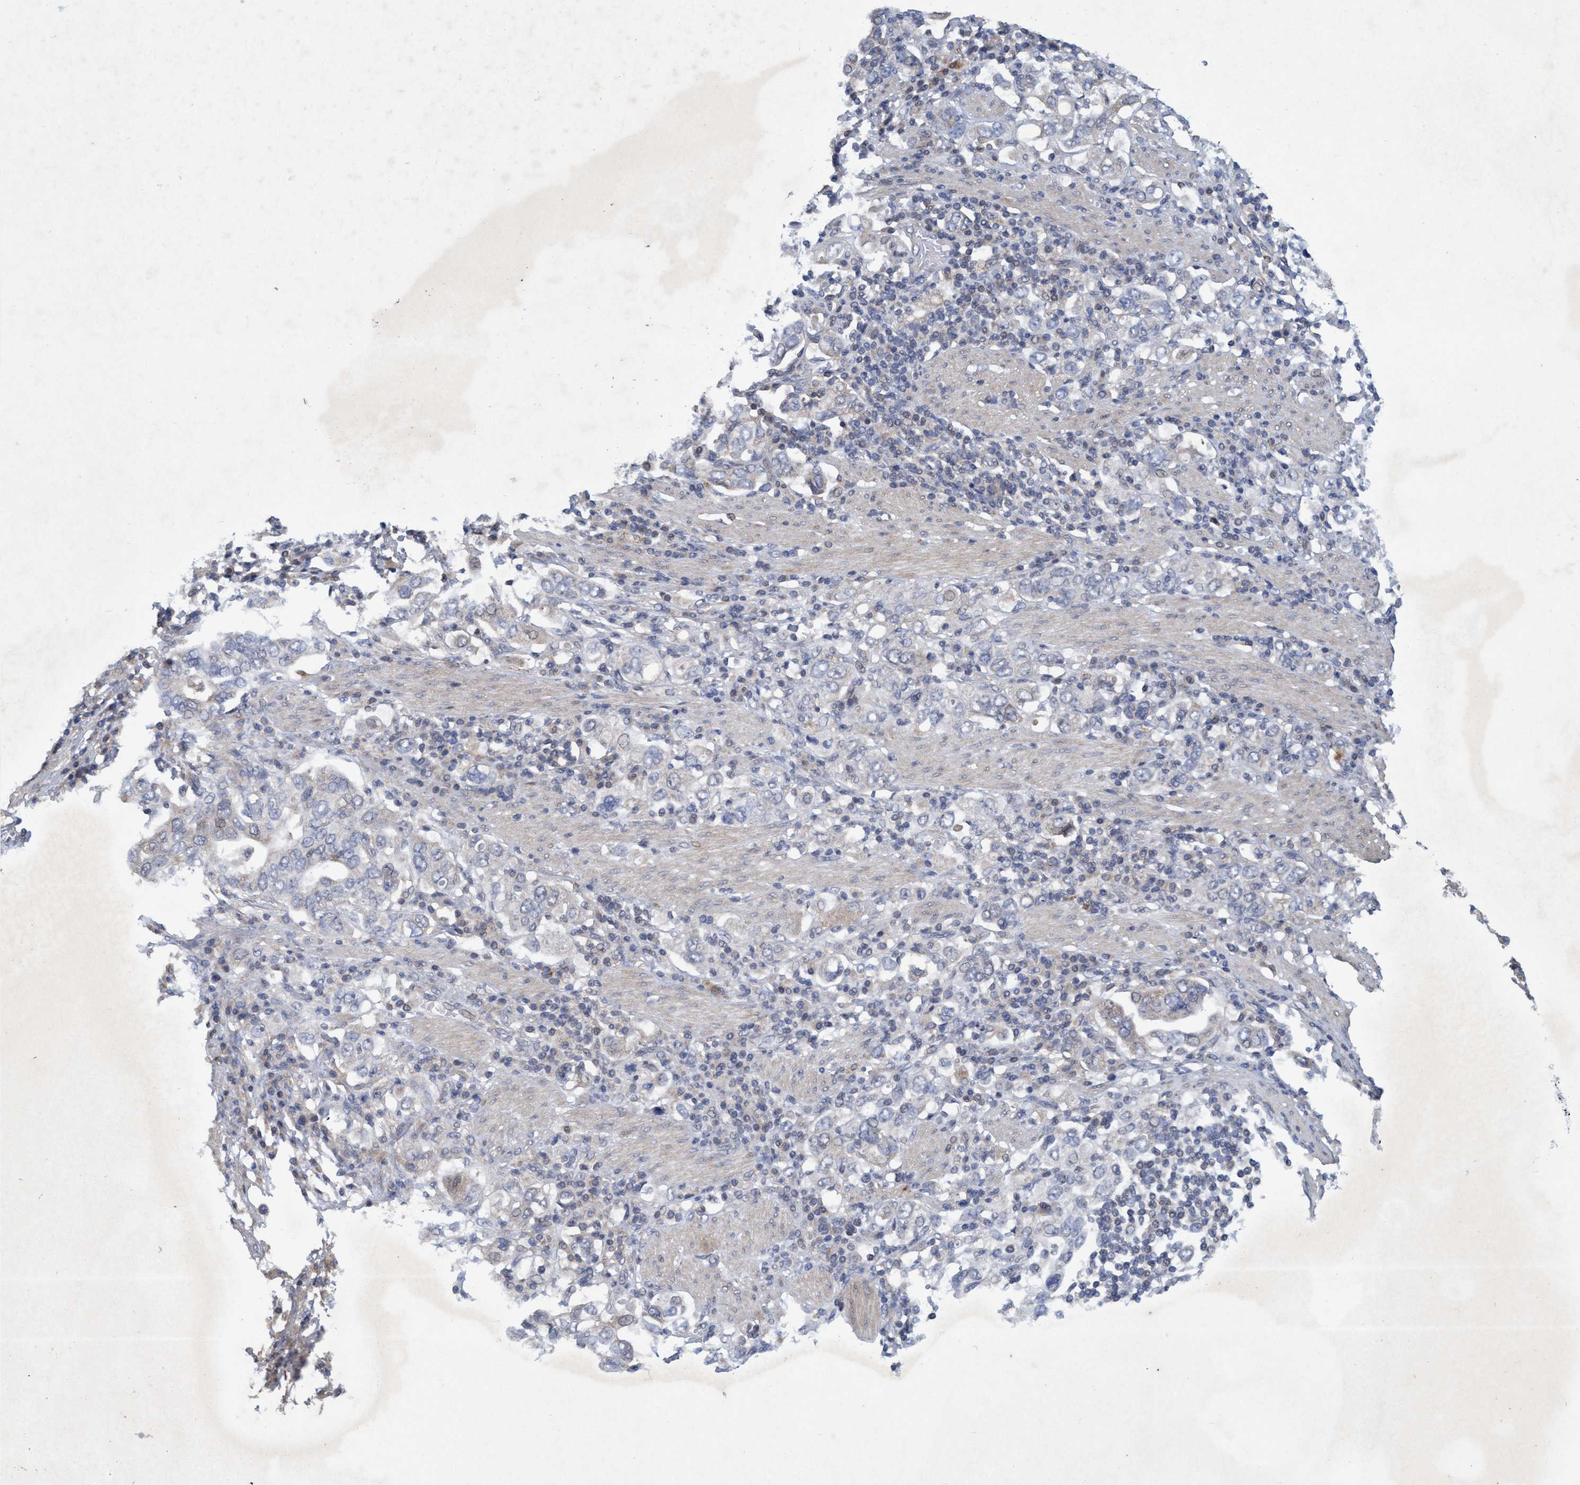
{"staining": {"intensity": "negative", "quantity": "none", "location": "none"}, "tissue": "stomach cancer", "cell_type": "Tumor cells", "image_type": "cancer", "snomed": [{"axis": "morphology", "description": "Adenocarcinoma, NOS"}, {"axis": "topography", "description": "Stomach, upper"}], "caption": "Tumor cells are negative for brown protein staining in adenocarcinoma (stomach). Nuclei are stained in blue.", "gene": "ZNF677", "patient": {"sex": "male", "age": 62}}